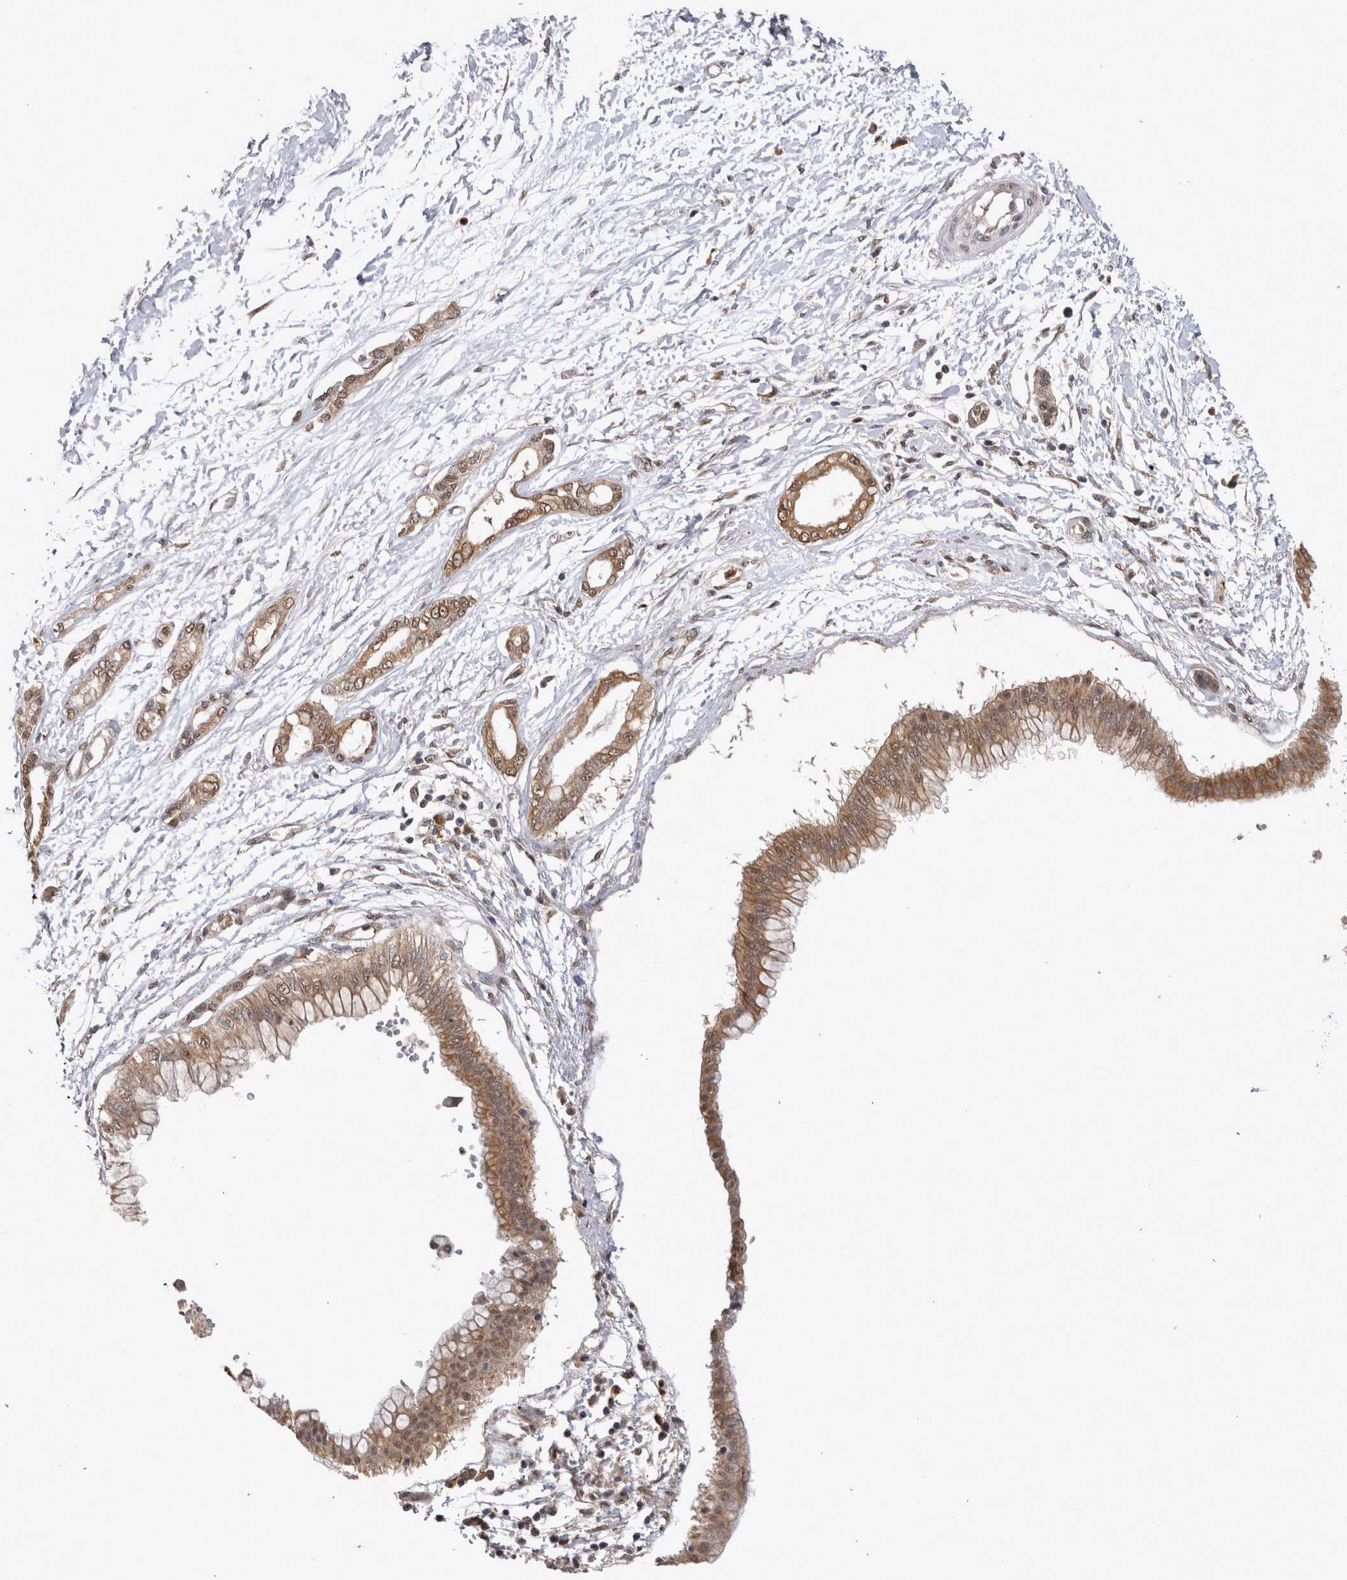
{"staining": {"intensity": "moderate", "quantity": ">75%", "location": "cytoplasmic/membranous,nuclear"}, "tissue": "pancreatic cancer", "cell_type": "Tumor cells", "image_type": "cancer", "snomed": [{"axis": "morphology", "description": "Adenocarcinoma, NOS"}, {"axis": "topography", "description": "Pancreas"}], "caption": "A brown stain labels moderate cytoplasmic/membranous and nuclear expression of a protein in pancreatic adenocarcinoma tumor cells.", "gene": "PAK4", "patient": {"sex": "male", "age": 56}}